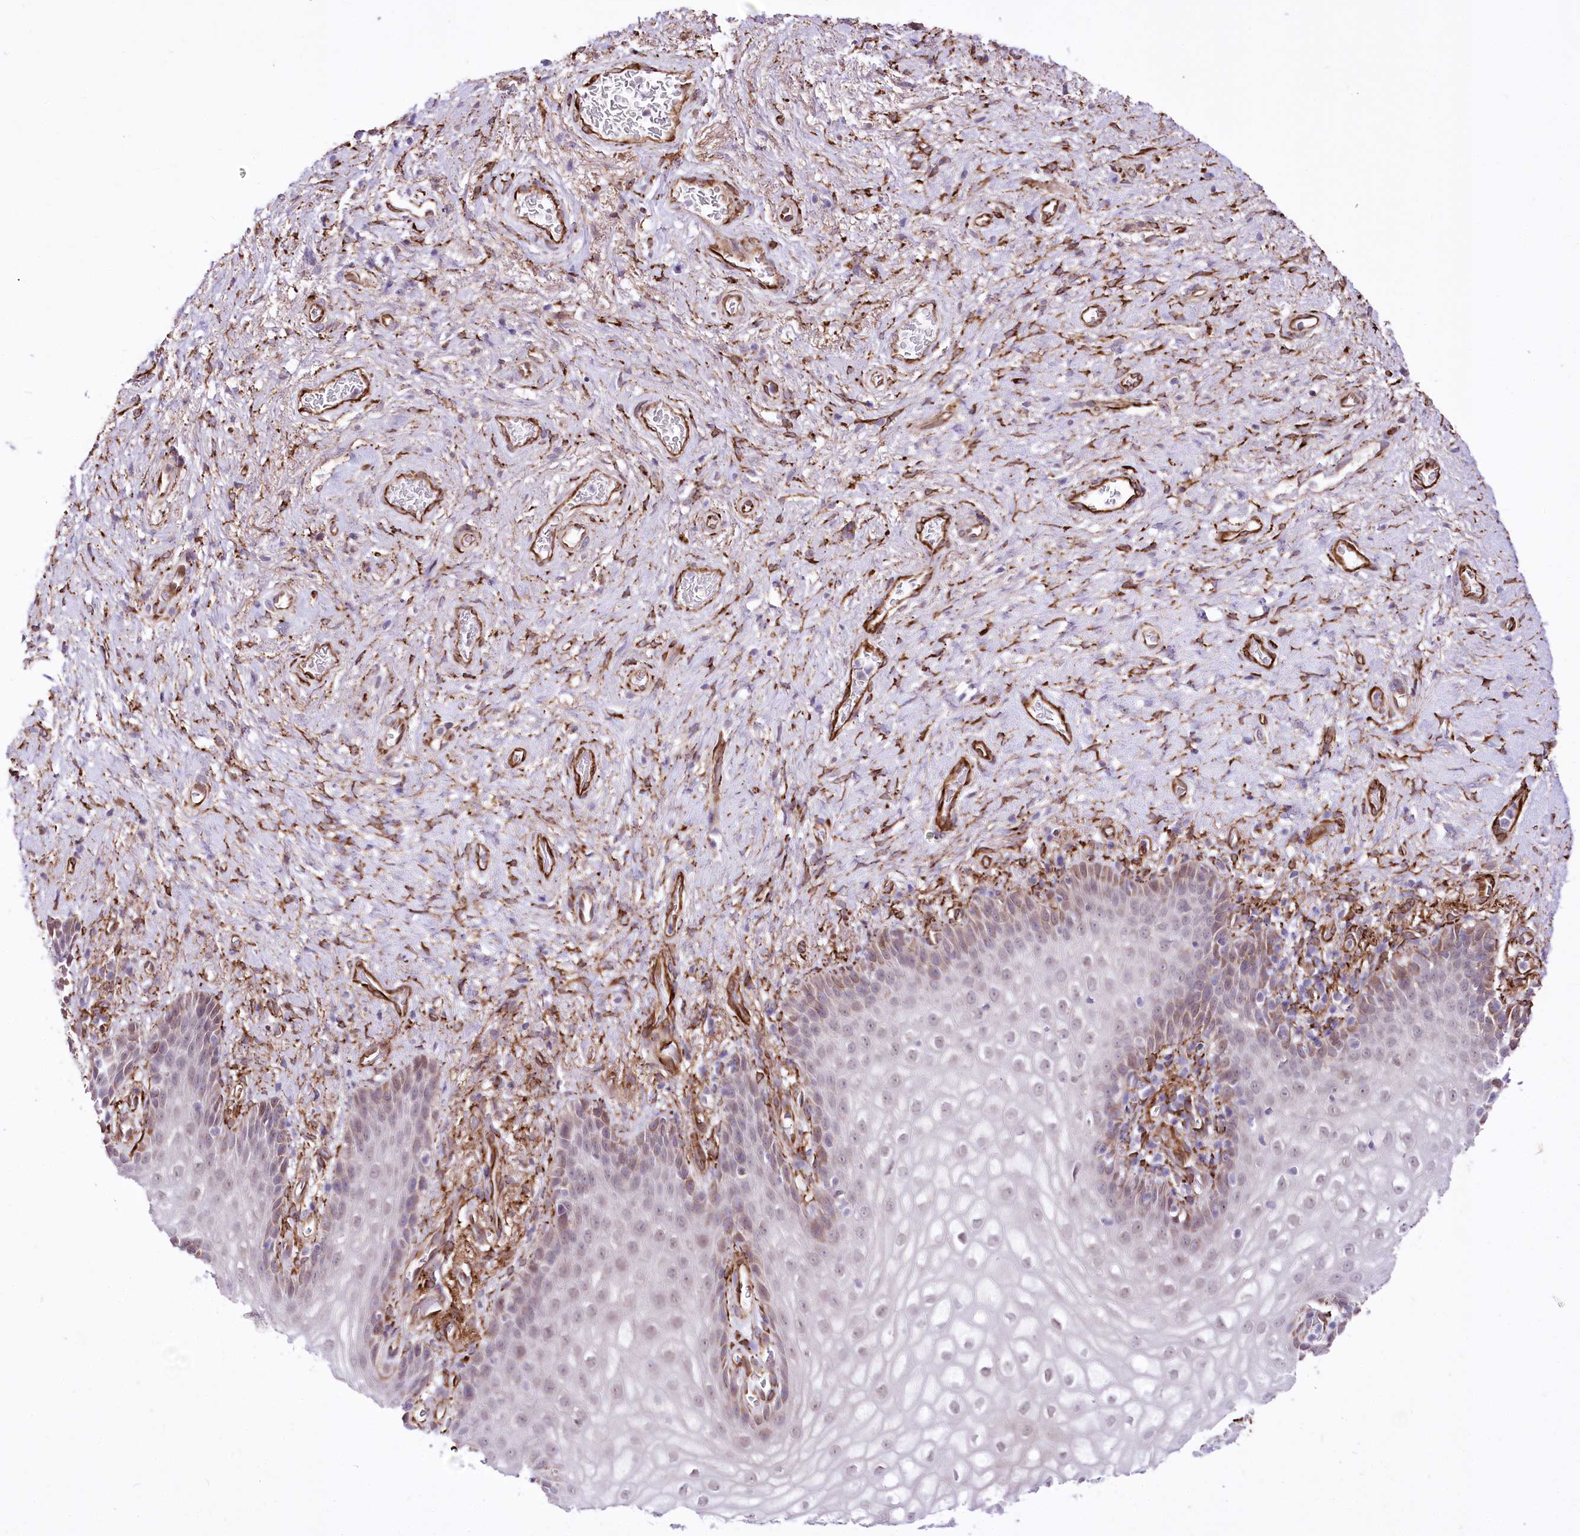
{"staining": {"intensity": "moderate", "quantity": "<25%", "location": "cytoplasmic/membranous"}, "tissue": "vagina", "cell_type": "Squamous epithelial cells", "image_type": "normal", "snomed": [{"axis": "morphology", "description": "Normal tissue, NOS"}, {"axis": "topography", "description": "Vagina"}], "caption": "Squamous epithelial cells exhibit low levels of moderate cytoplasmic/membranous expression in approximately <25% of cells in benign vagina.", "gene": "WWC1", "patient": {"sex": "female", "age": 60}}